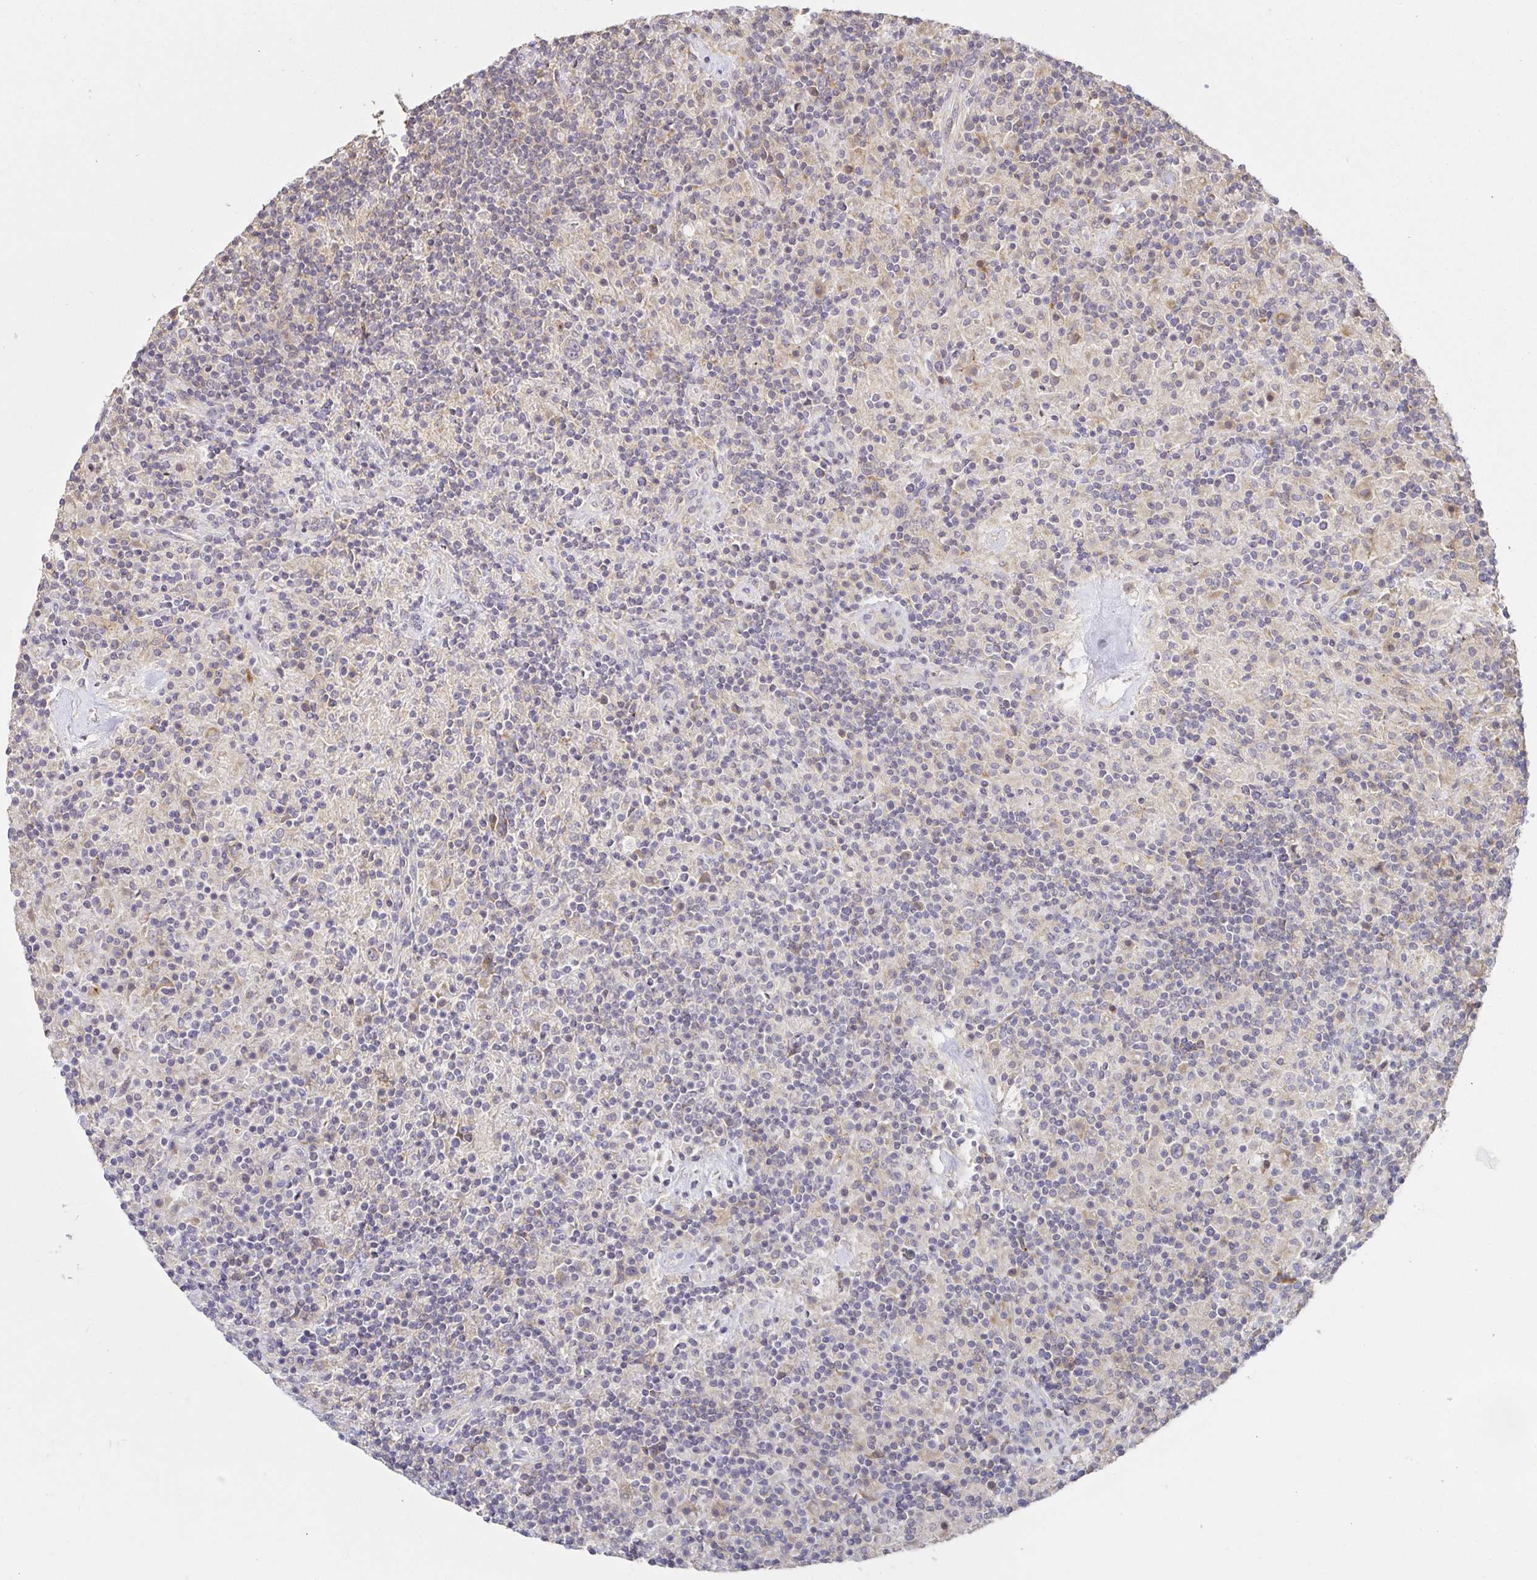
{"staining": {"intensity": "negative", "quantity": "none", "location": "none"}, "tissue": "lymphoma", "cell_type": "Tumor cells", "image_type": "cancer", "snomed": [{"axis": "morphology", "description": "Hodgkin's disease, NOS"}, {"axis": "topography", "description": "Thymus, NOS"}], "caption": "A high-resolution histopathology image shows IHC staining of lymphoma, which displays no significant staining in tumor cells.", "gene": "ZDHHC11", "patient": {"sex": "female", "age": 17}}